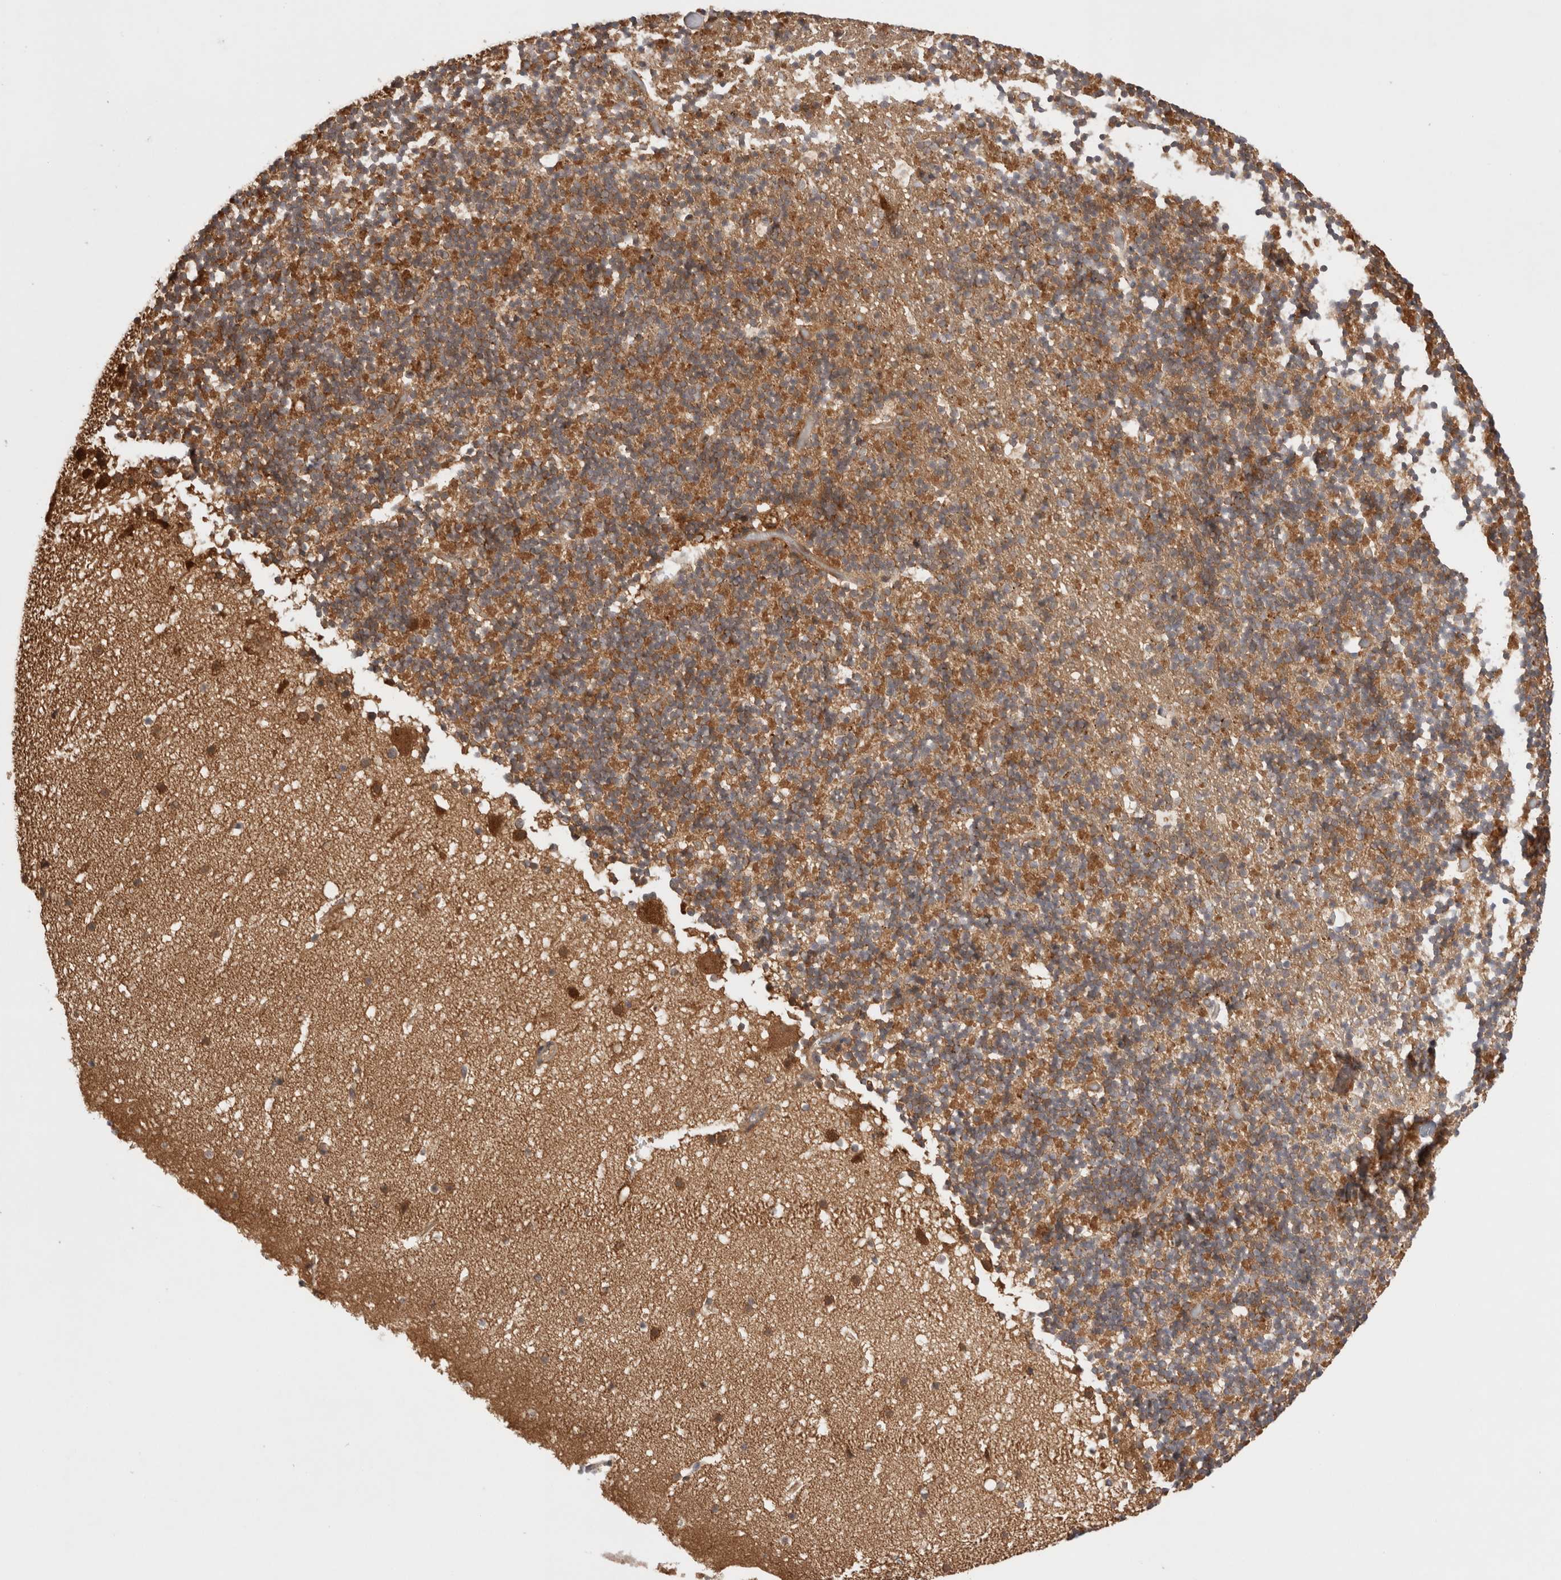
{"staining": {"intensity": "moderate", "quantity": ">75%", "location": "cytoplasmic/membranous"}, "tissue": "cerebellum", "cell_type": "Cells in granular layer", "image_type": "normal", "snomed": [{"axis": "morphology", "description": "Normal tissue, NOS"}, {"axis": "topography", "description": "Cerebellum"}], "caption": "Protein analysis of normal cerebellum shows moderate cytoplasmic/membranous expression in approximately >75% of cells in granular layer.", "gene": "VPS28", "patient": {"sex": "male", "age": 57}}